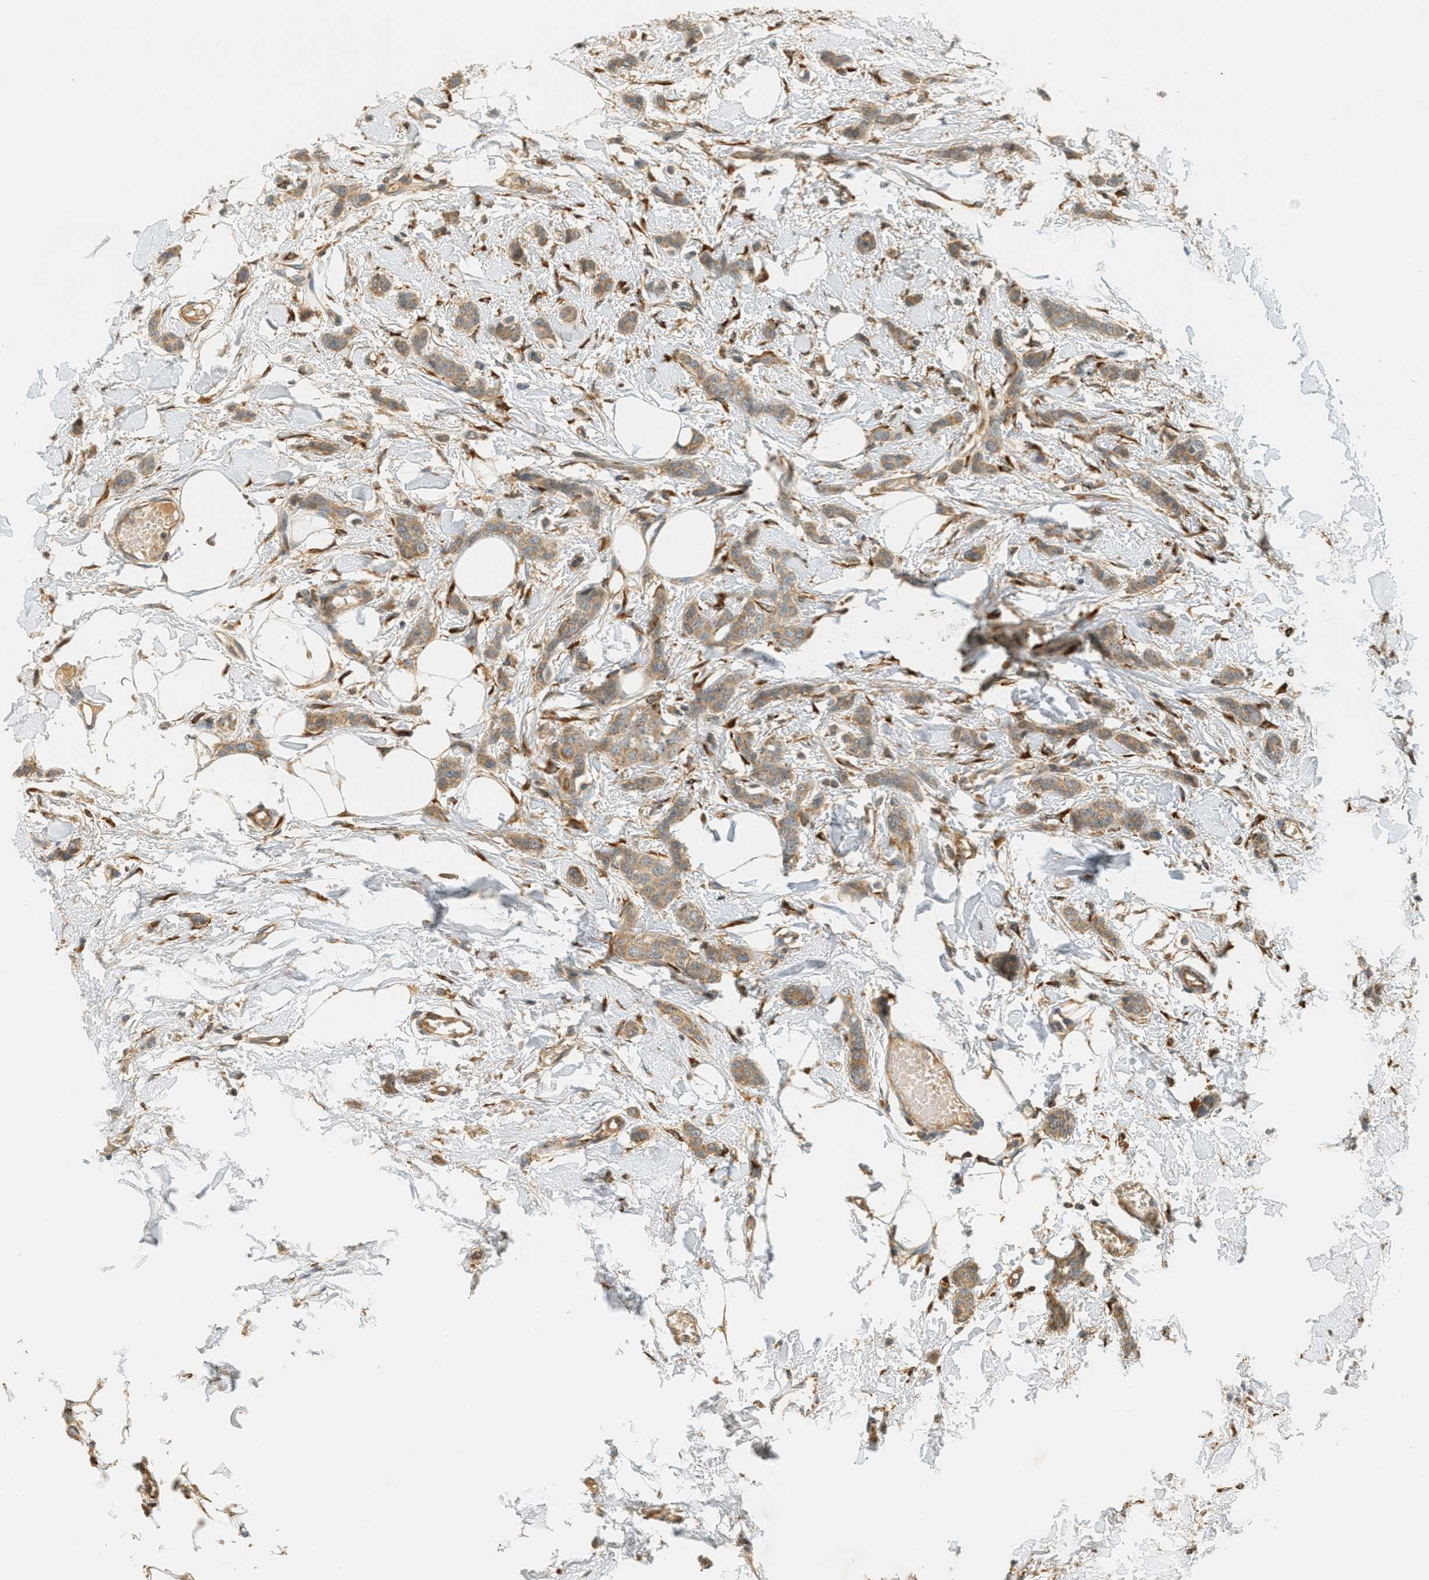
{"staining": {"intensity": "moderate", "quantity": ">75%", "location": "cytoplasmic/membranous"}, "tissue": "breast cancer", "cell_type": "Tumor cells", "image_type": "cancer", "snomed": [{"axis": "morphology", "description": "Lobular carcinoma"}, {"axis": "topography", "description": "Skin"}, {"axis": "topography", "description": "Breast"}], "caption": "A medium amount of moderate cytoplasmic/membranous staining is seen in about >75% of tumor cells in breast cancer (lobular carcinoma) tissue.", "gene": "PDK1", "patient": {"sex": "female", "age": 46}}